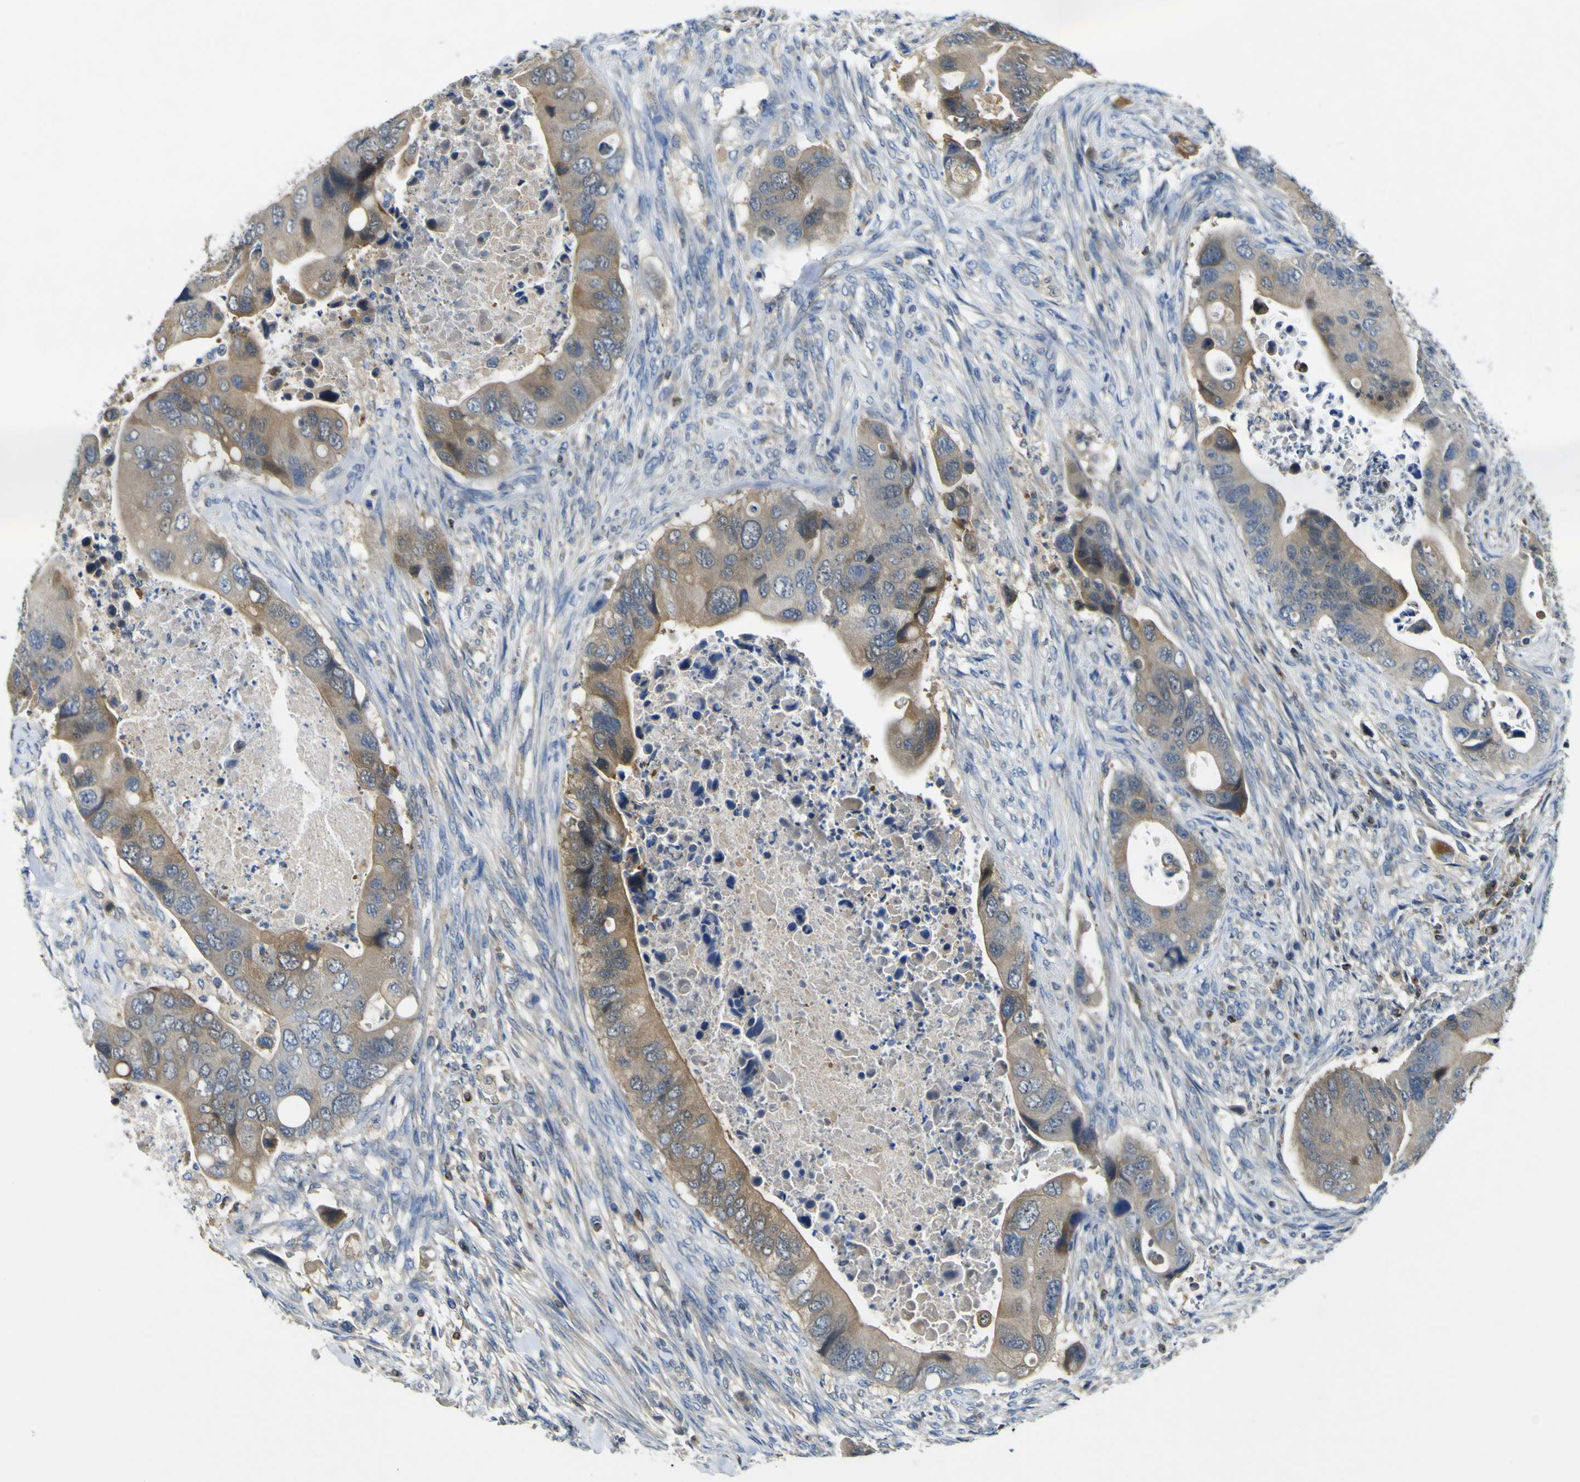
{"staining": {"intensity": "moderate", "quantity": ">75%", "location": "cytoplasmic/membranous"}, "tissue": "colorectal cancer", "cell_type": "Tumor cells", "image_type": "cancer", "snomed": [{"axis": "morphology", "description": "Adenocarcinoma, NOS"}, {"axis": "topography", "description": "Rectum"}], "caption": "The photomicrograph reveals immunohistochemical staining of colorectal cancer (adenocarcinoma). There is moderate cytoplasmic/membranous expression is identified in approximately >75% of tumor cells.", "gene": "EML2", "patient": {"sex": "female", "age": 57}}